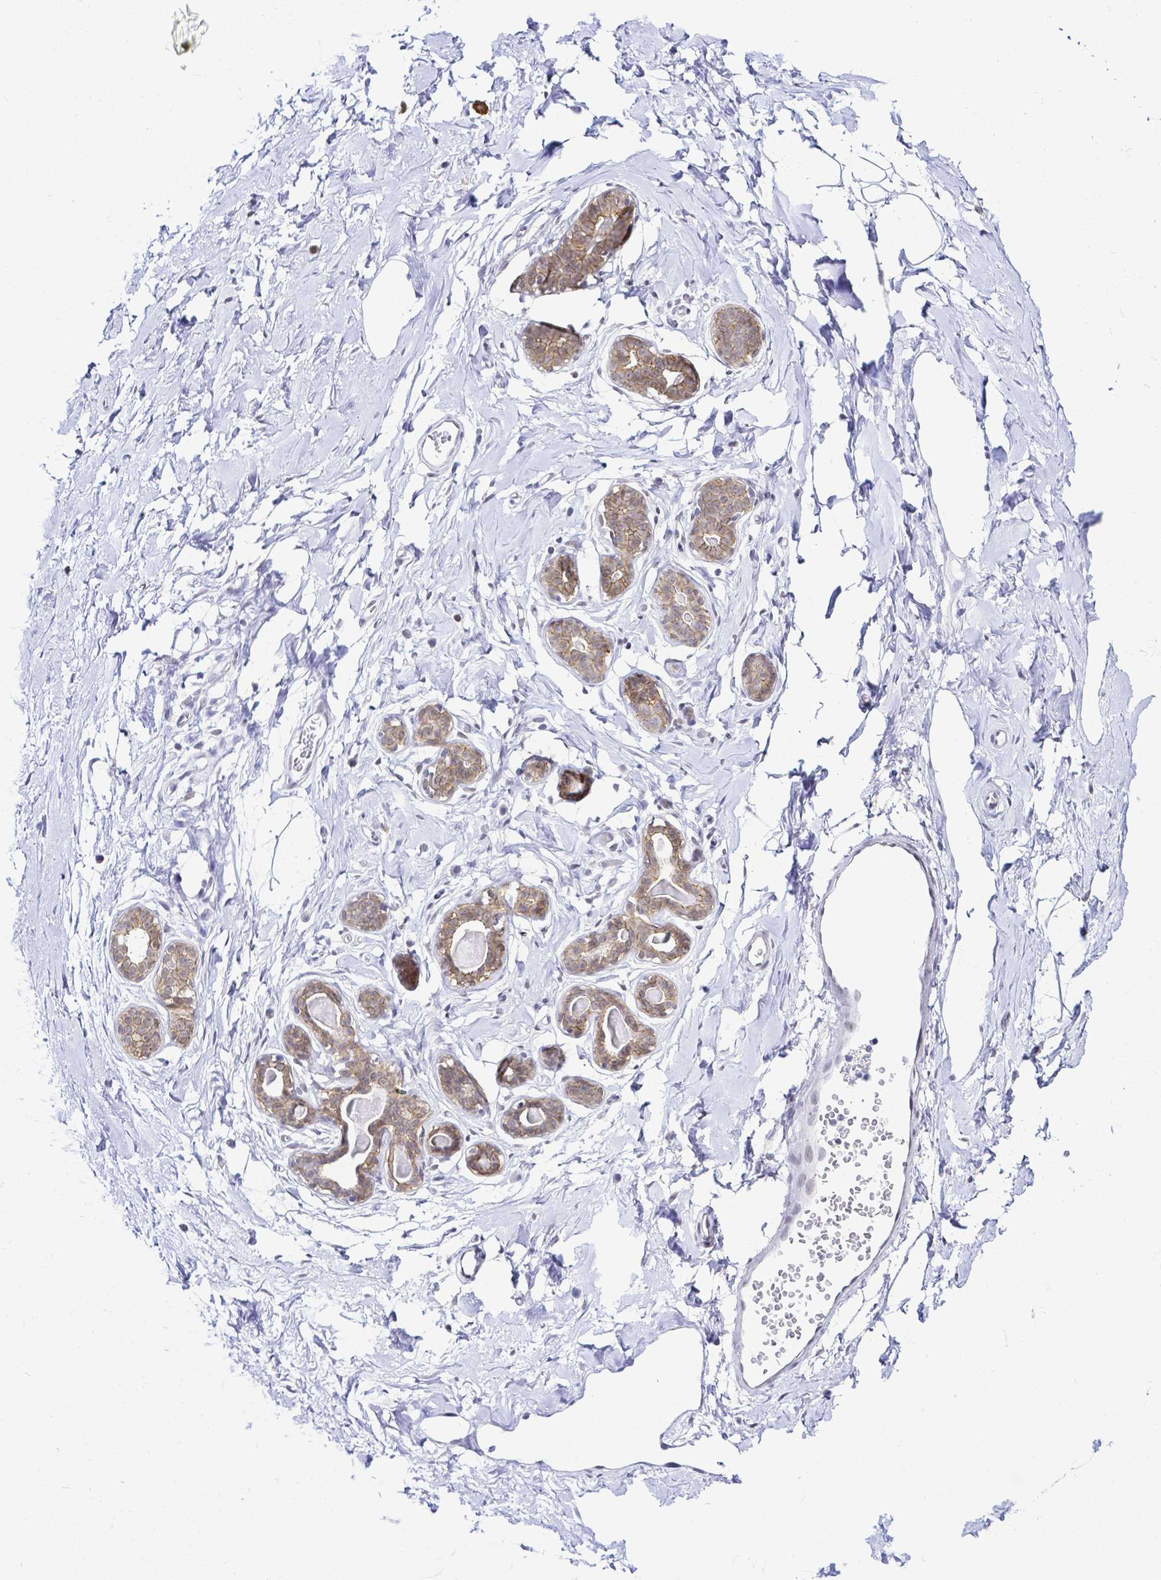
{"staining": {"intensity": "negative", "quantity": "none", "location": "none"}, "tissue": "breast", "cell_type": "Adipocytes", "image_type": "normal", "snomed": [{"axis": "morphology", "description": "Normal tissue, NOS"}, {"axis": "topography", "description": "Breast"}], "caption": "Adipocytes show no significant staining in normal breast. Nuclei are stained in blue.", "gene": "FAM83G", "patient": {"sex": "female", "age": 45}}